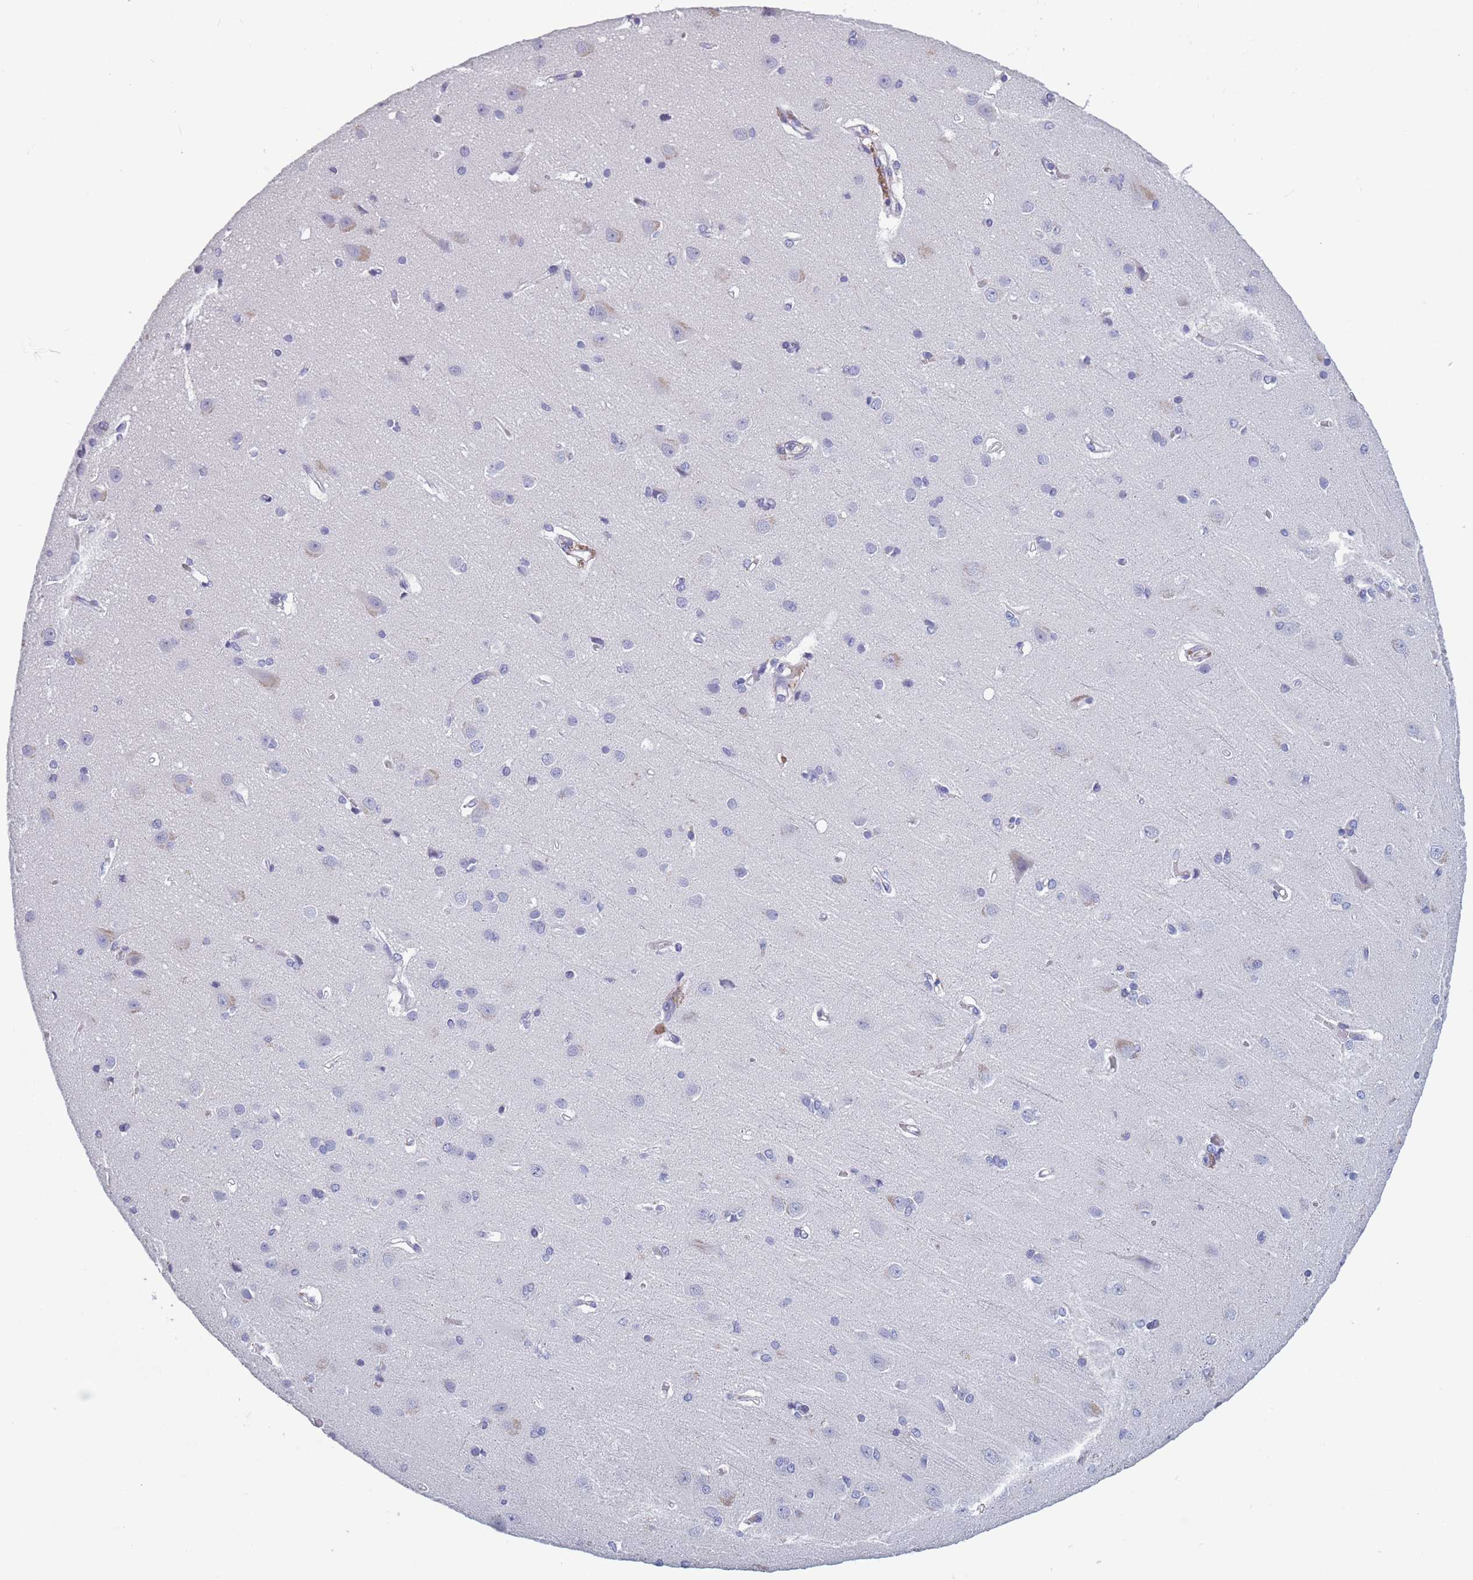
{"staining": {"intensity": "moderate", "quantity": "<25%", "location": "cytoplasmic/membranous"}, "tissue": "cerebral cortex", "cell_type": "Endothelial cells", "image_type": "normal", "snomed": [{"axis": "morphology", "description": "Normal tissue, NOS"}, {"axis": "topography", "description": "Cerebral cortex"}], "caption": "Cerebral cortex was stained to show a protein in brown. There is low levels of moderate cytoplasmic/membranous positivity in approximately <25% of endothelial cells. The staining is performed using DAB (3,3'-diaminobenzidine) brown chromogen to label protein expression. The nuclei are counter-stained blue using hematoxylin.", "gene": "OR4C5", "patient": {"sex": "male", "age": 37}}